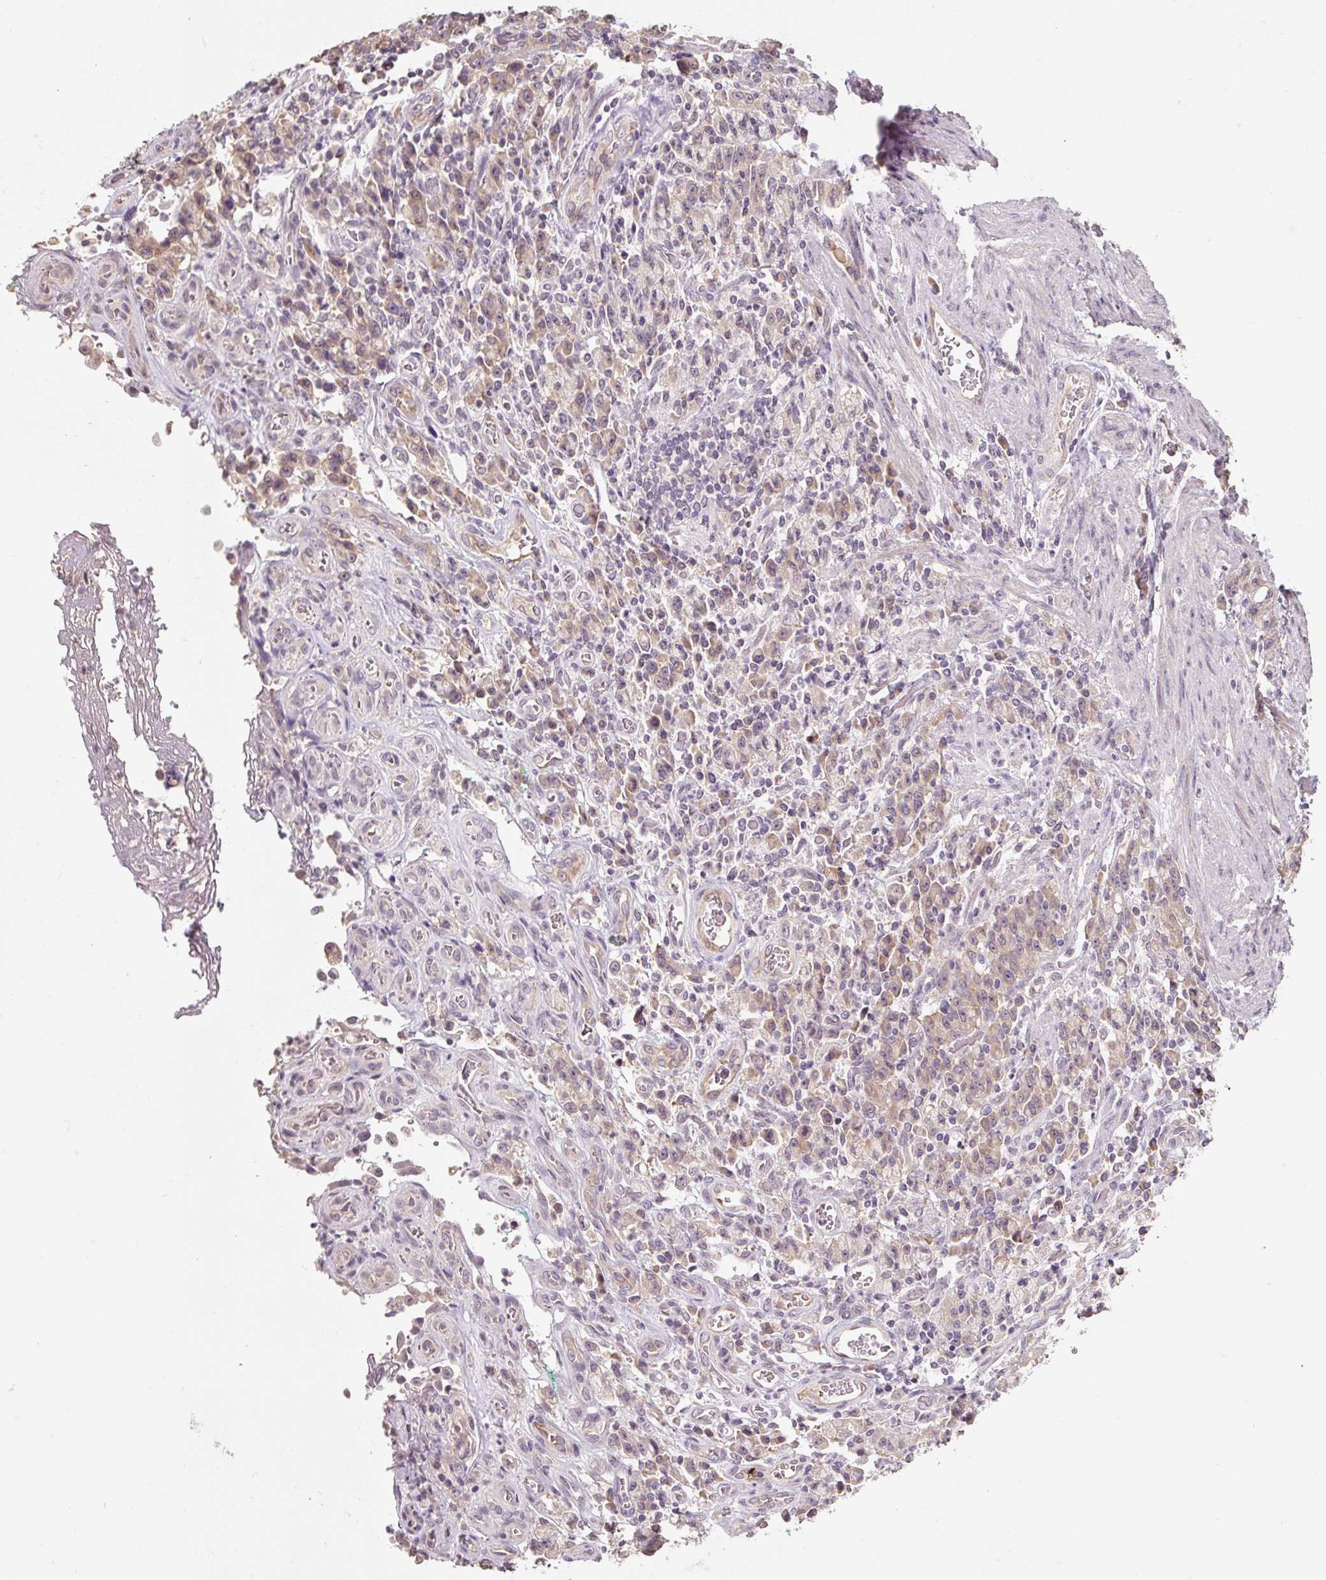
{"staining": {"intensity": "weak", "quantity": "25%-75%", "location": "cytoplasmic/membranous"}, "tissue": "stomach cancer", "cell_type": "Tumor cells", "image_type": "cancer", "snomed": [{"axis": "morphology", "description": "Adenocarcinoma, NOS"}, {"axis": "topography", "description": "Stomach"}], "caption": "Brown immunohistochemical staining in stomach cancer (adenocarcinoma) demonstrates weak cytoplasmic/membranous expression in about 25%-75% of tumor cells.", "gene": "CFAP65", "patient": {"sex": "male", "age": 77}}